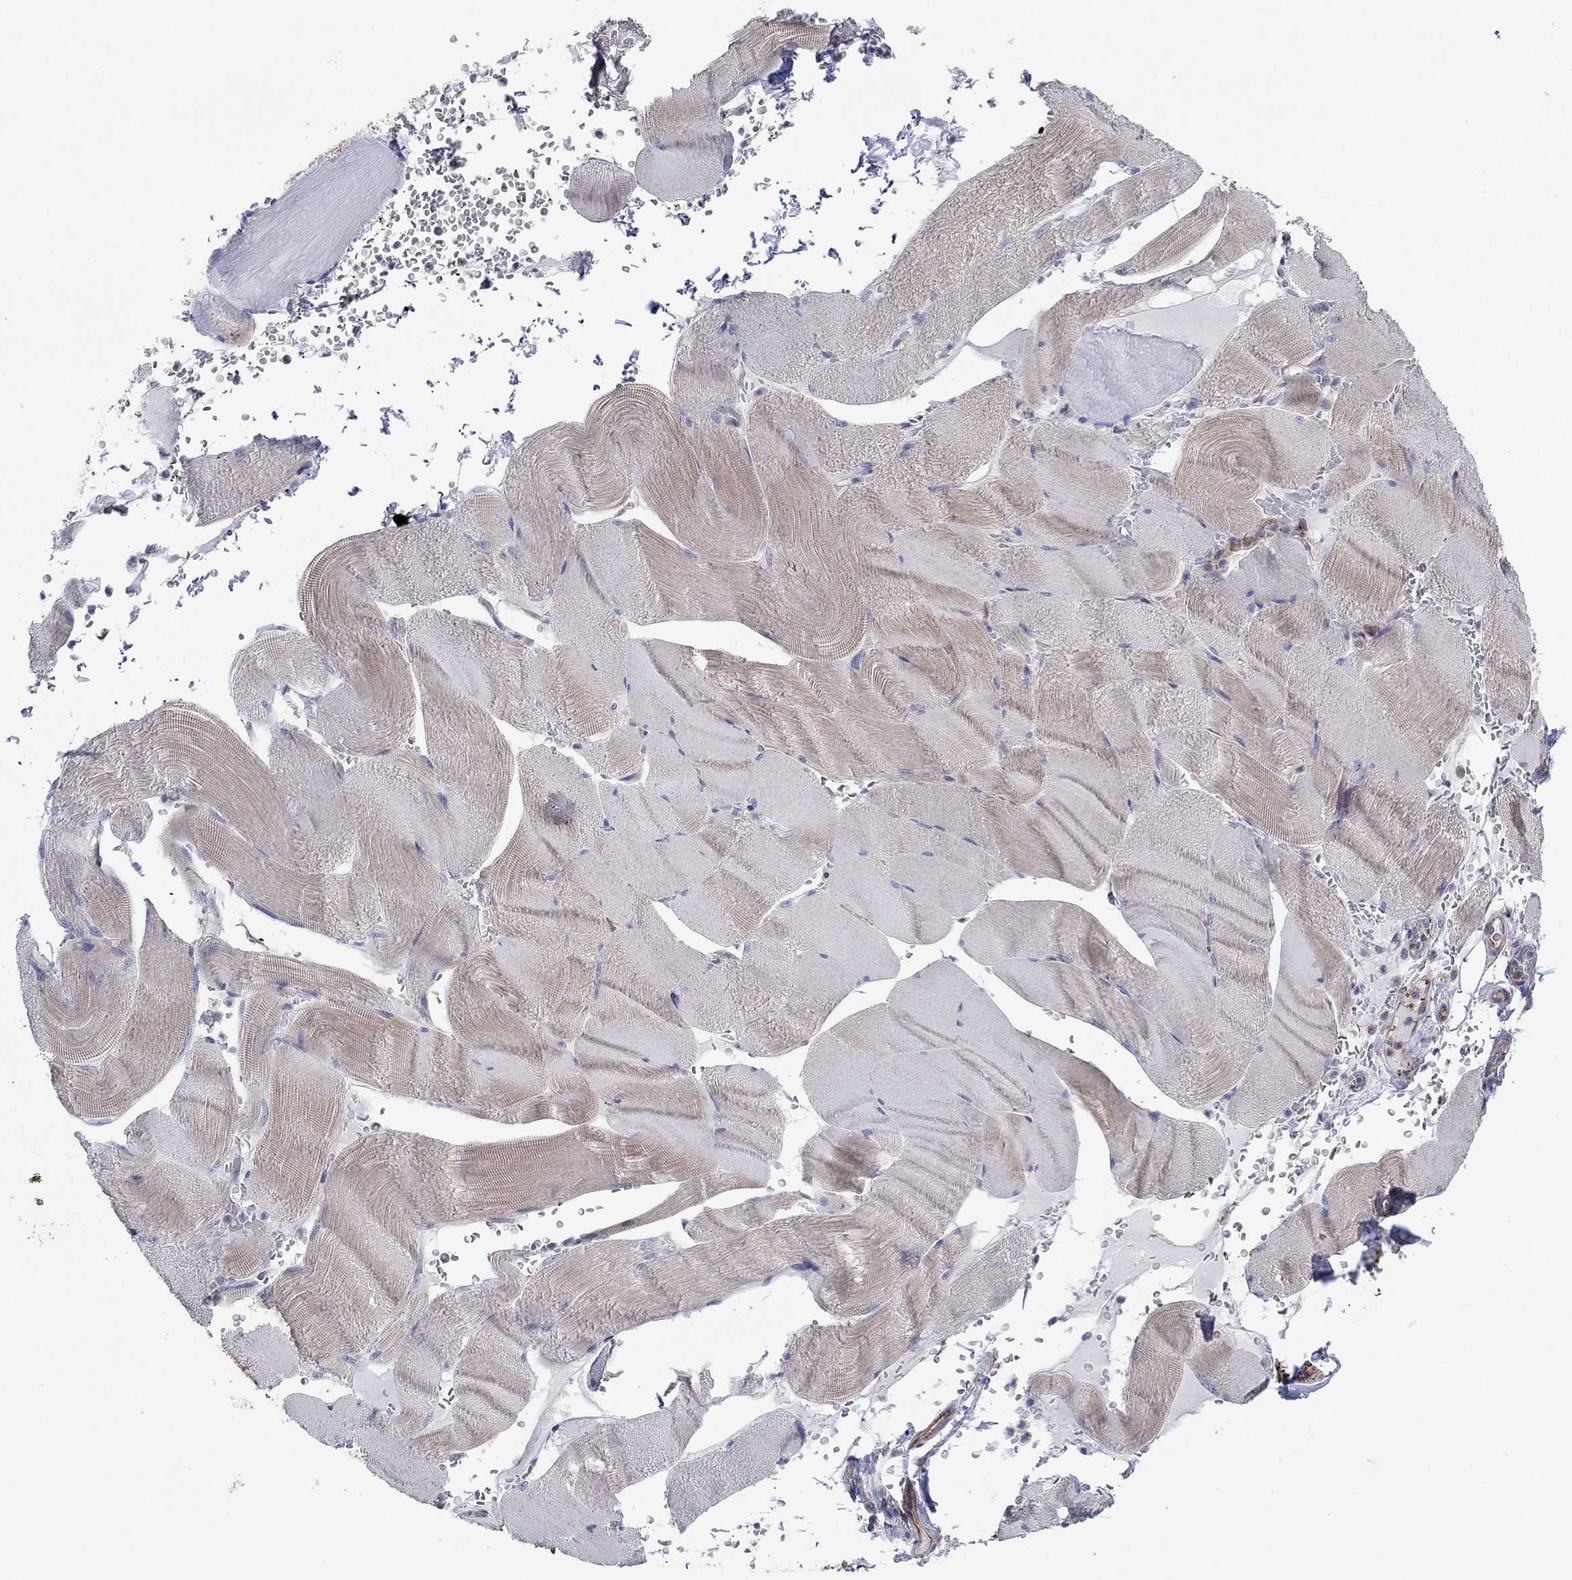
{"staining": {"intensity": "weak", "quantity": "25%-75%", "location": "cytoplasmic/membranous"}, "tissue": "skeletal muscle", "cell_type": "Myocytes", "image_type": "normal", "snomed": [{"axis": "morphology", "description": "Normal tissue, NOS"}, {"axis": "topography", "description": "Skeletal muscle"}], "caption": "Approximately 25%-75% of myocytes in unremarkable skeletal muscle exhibit weak cytoplasmic/membranous protein positivity as visualized by brown immunohistochemical staining.", "gene": "TPRN", "patient": {"sex": "male", "age": 56}}